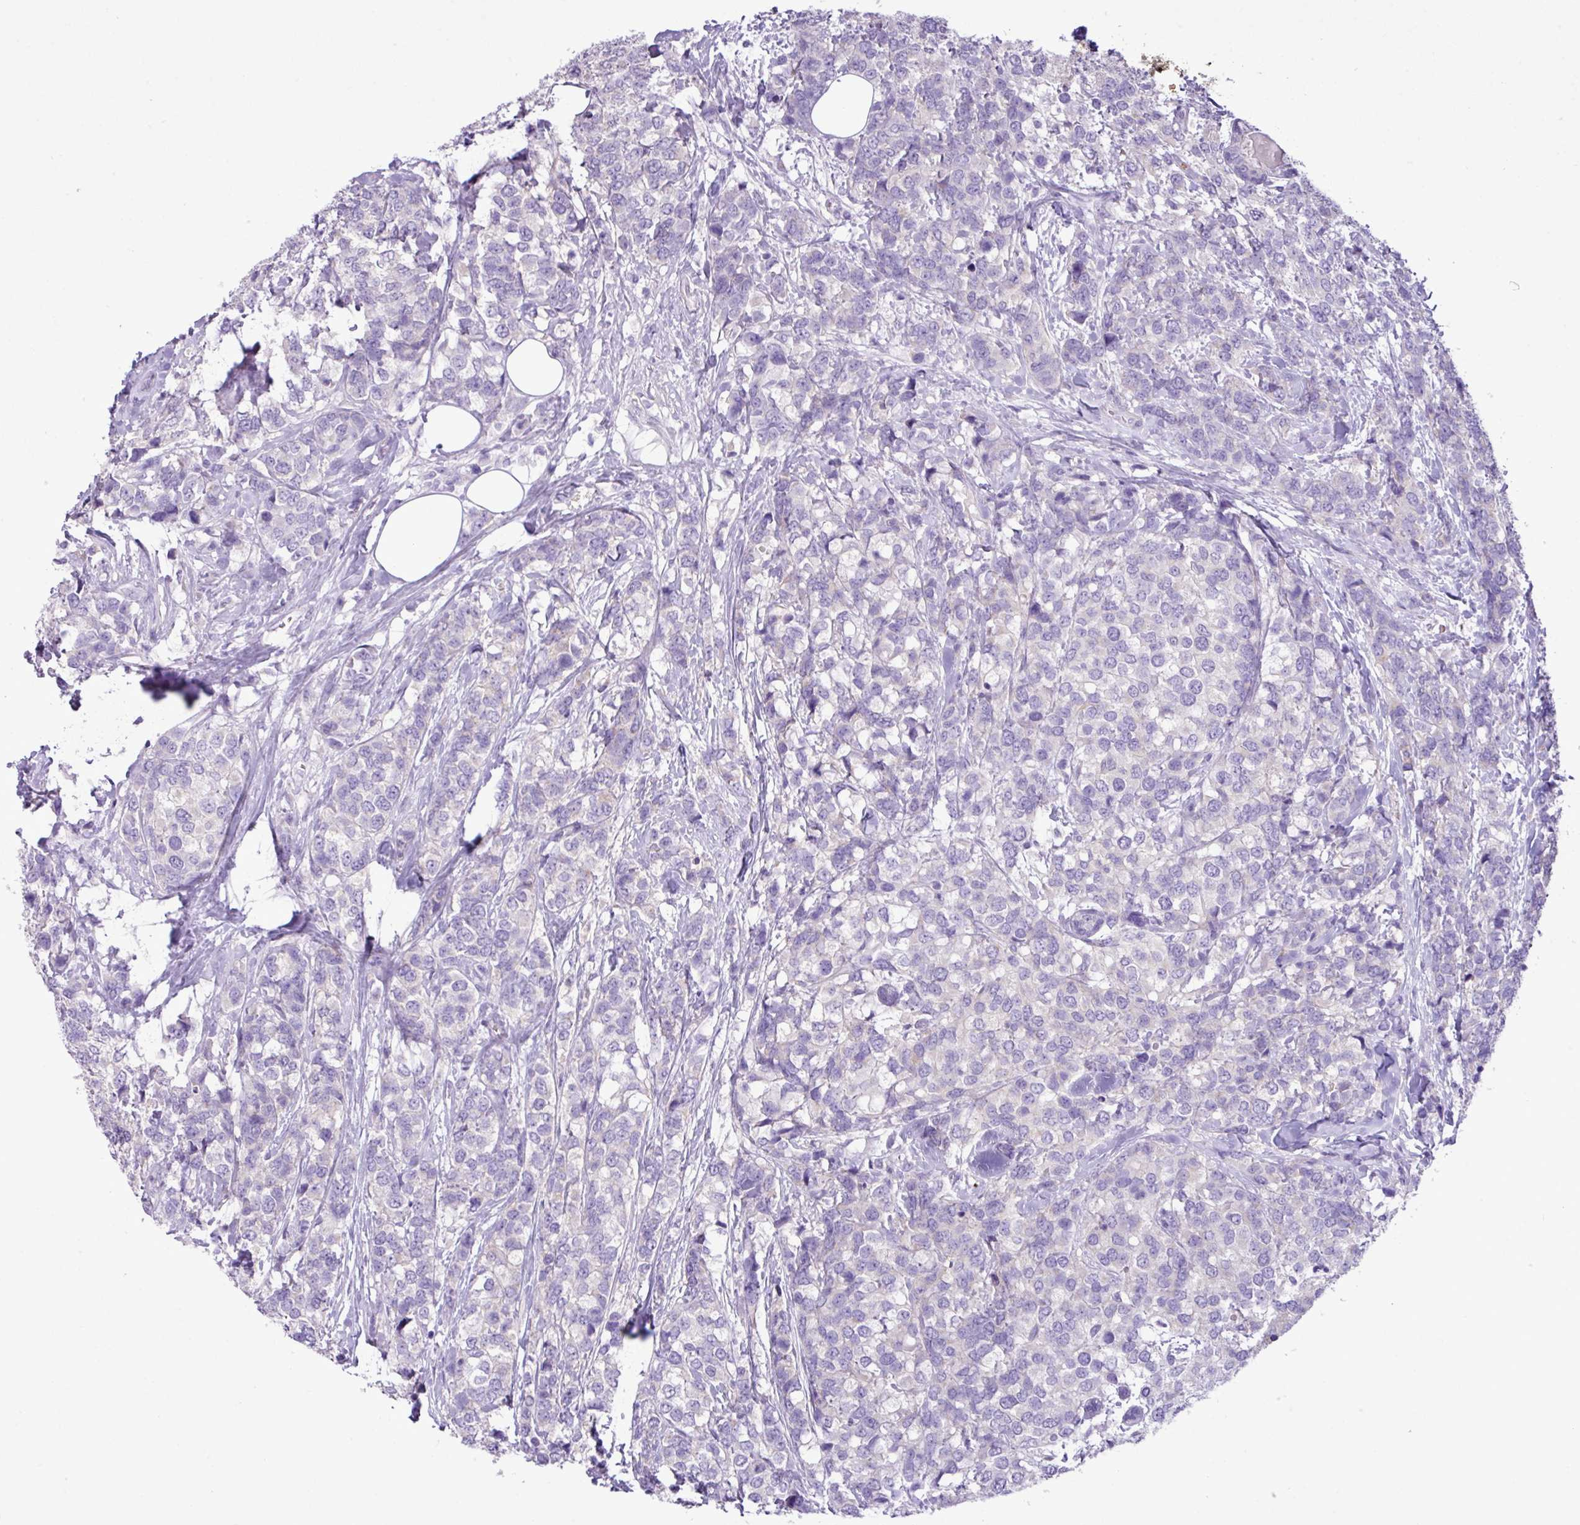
{"staining": {"intensity": "negative", "quantity": "none", "location": "none"}, "tissue": "breast cancer", "cell_type": "Tumor cells", "image_type": "cancer", "snomed": [{"axis": "morphology", "description": "Lobular carcinoma"}, {"axis": "topography", "description": "Breast"}], "caption": "Immunohistochemical staining of lobular carcinoma (breast) displays no significant expression in tumor cells.", "gene": "ZSCAN5A", "patient": {"sex": "female", "age": 59}}